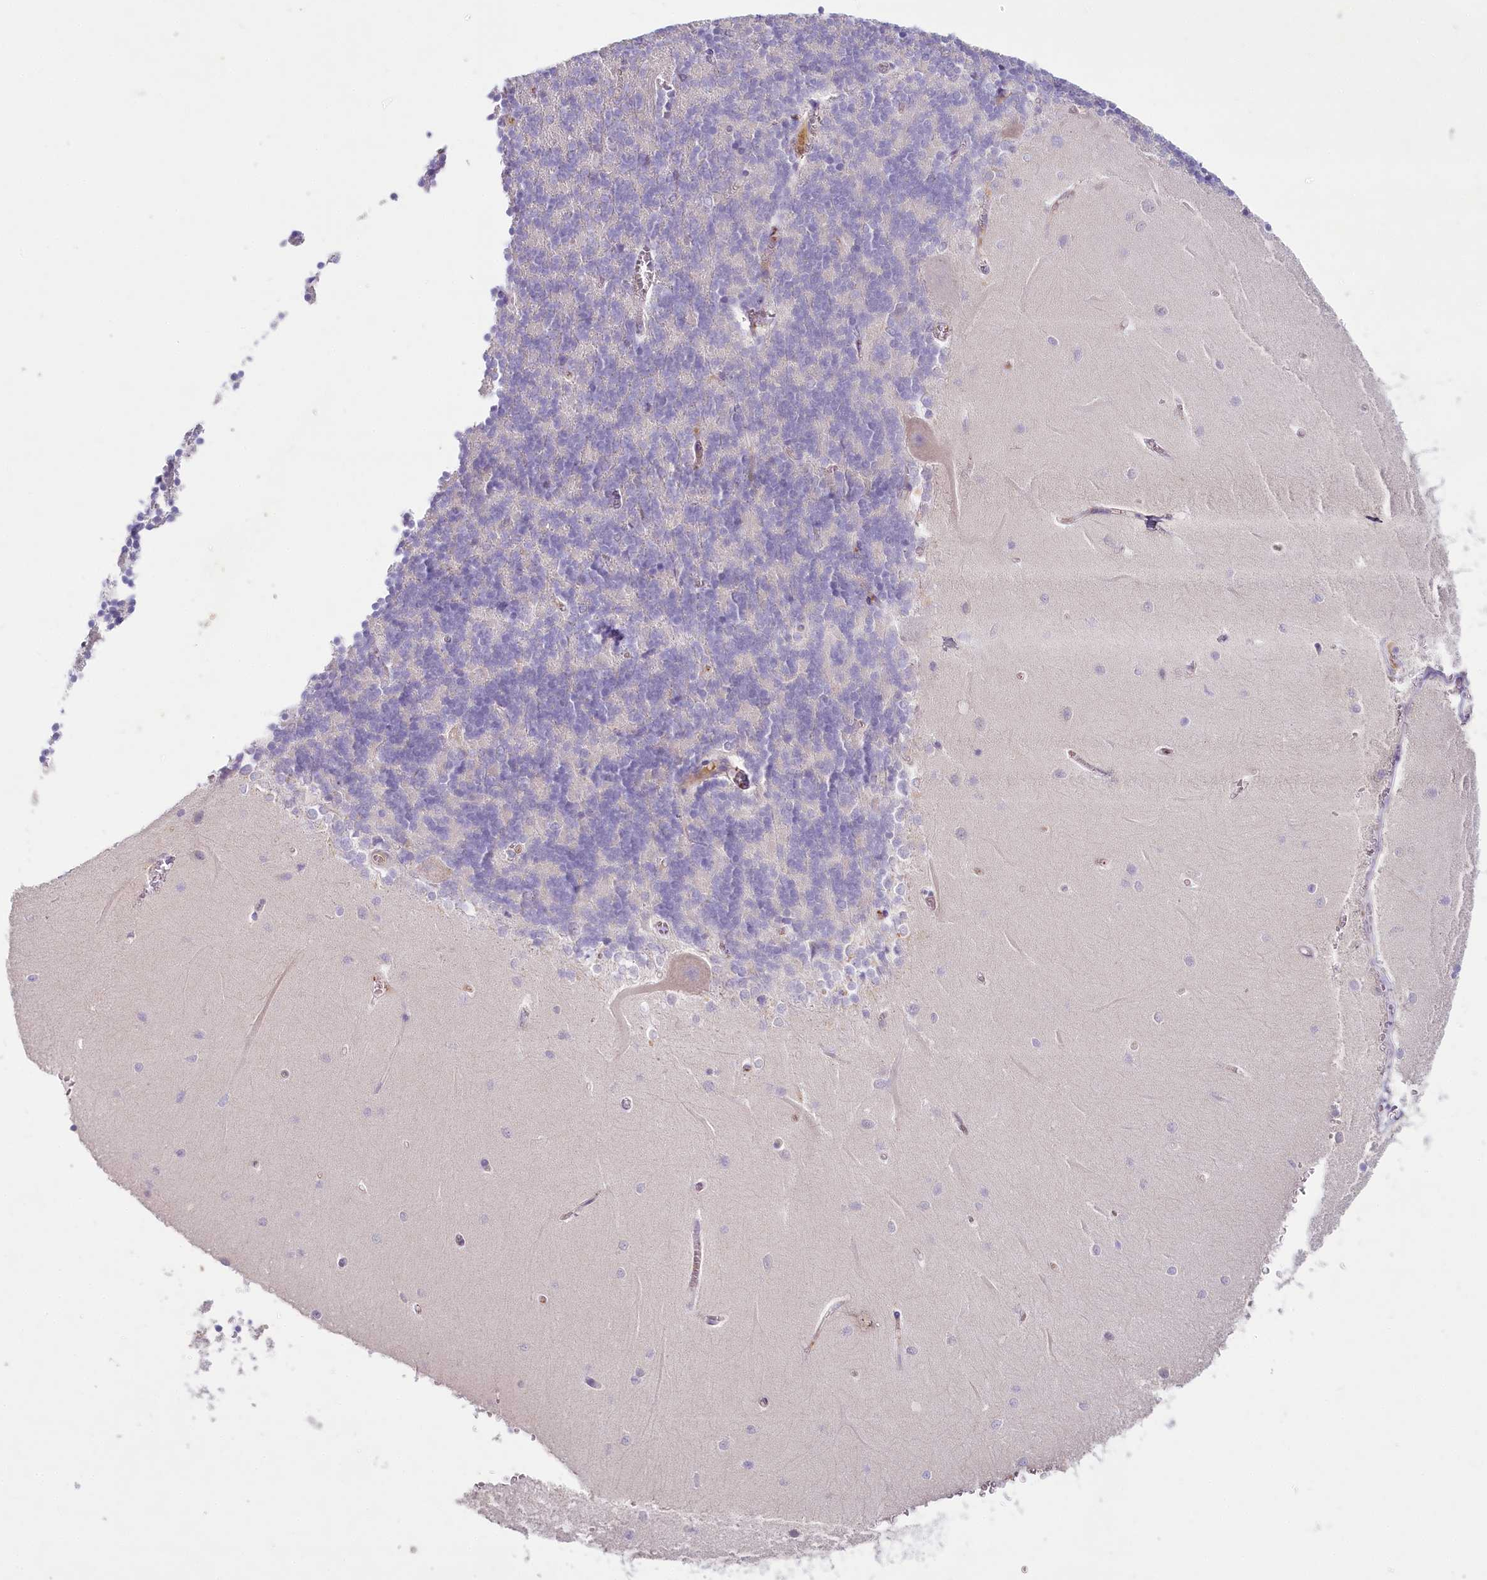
{"staining": {"intensity": "negative", "quantity": "none", "location": "none"}, "tissue": "cerebellum", "cell_type": "Cells in granular layer", "image_type": "normal", "snomed": [{"axis": "morphology", "description": "Normal tissue, NOS"}, {"axis": "topography", "description": "Cerebellum"}], "caption": "High power microscopy histopathology image of an immunohistochemistry (IHC) micrograph of benign cerebellum, revealing no significant positivity in cells in granular layer. (DAB (3,3'-diaminobenzidine) IHC visualized using brightfield microscopy, high magnification).", "gene": "HPD", "patient": {"sex": "male", "age": 37}}